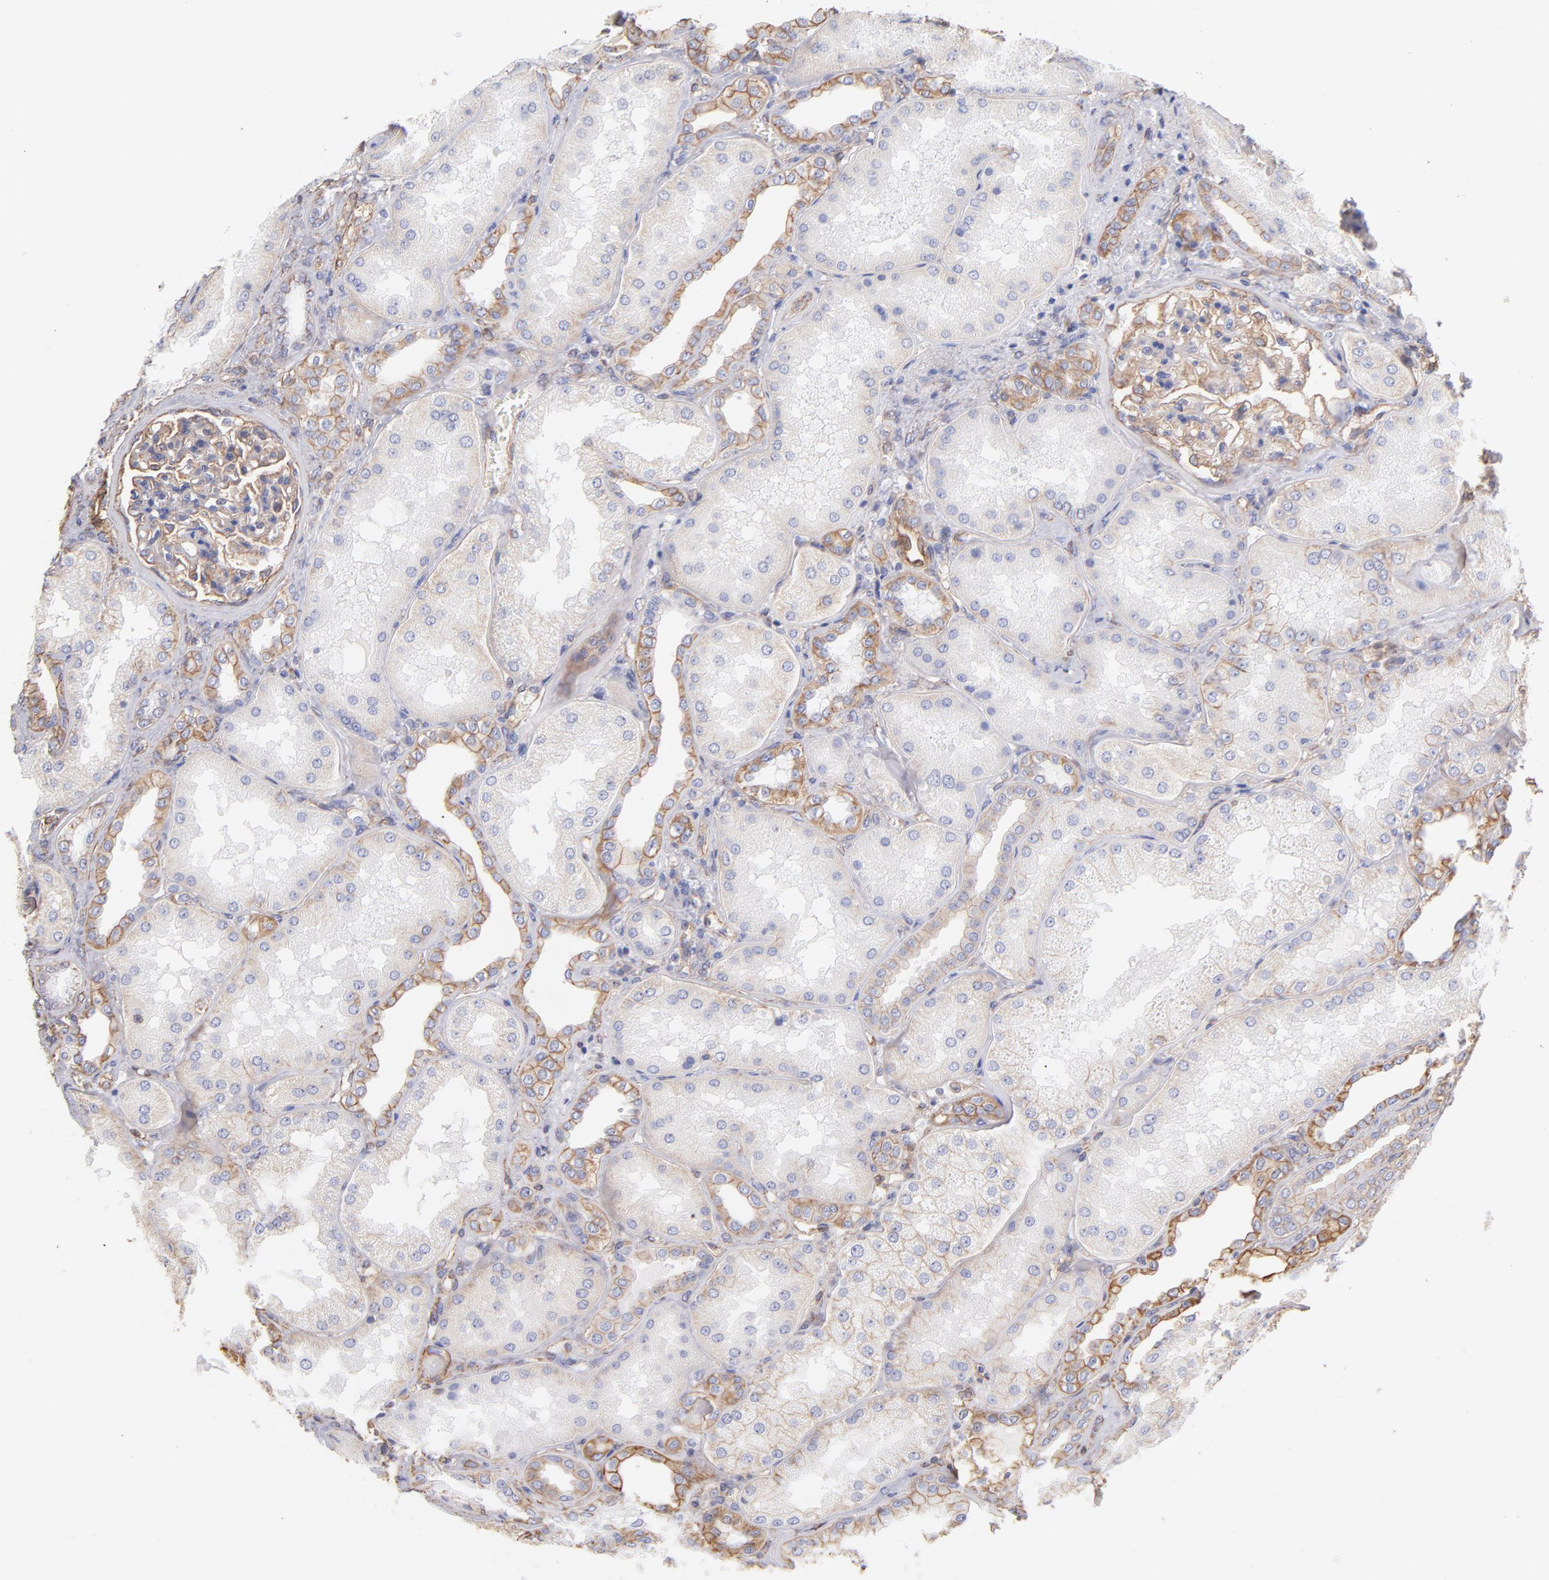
{"staining": {"intensity": "weak", "quantity": "25%-75%", "location": "cytoplasmic/membranous"}, "tissue": "kidney", "cell_type": "Cells in glomeruli", "image_type": "normal", "snomed": [{"axis": "morphology", "description": "Normal tissue, NOS"}, {"axis": "topography", "description": "Kidney"}], "caption": "This is a histology image of immunohistochemistry staining of benign kidney, which shows weak expression in the cytoplasmic/membranous of cells in glomeruli.", "gene": "PLEC", "patient": {"sex": "female", "age": 56}}